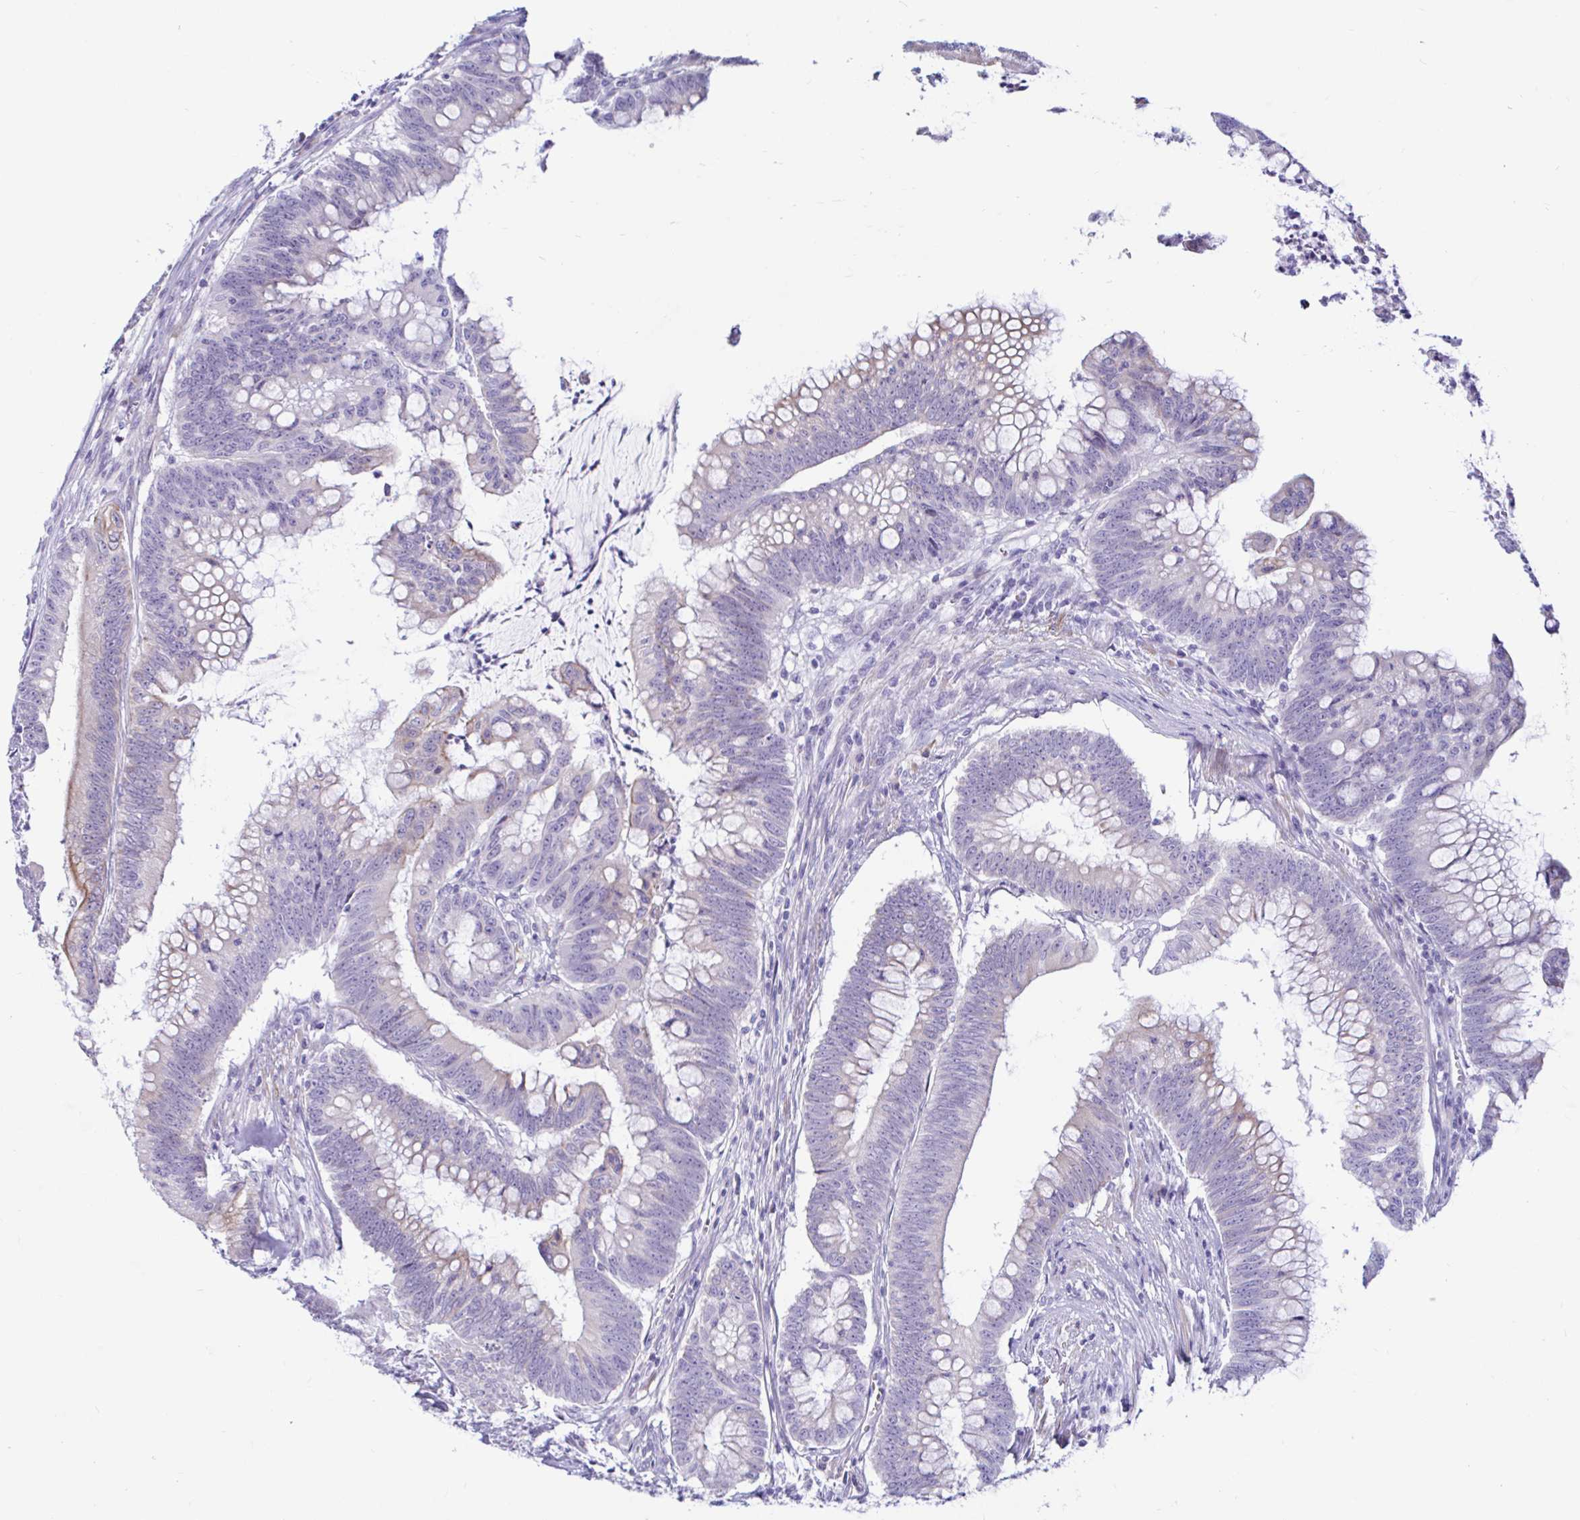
{"staining": {"intensity": "weak", "quantity": "<25%", "location": "cytoplasmic/membranous"}, "tissue": "colorectal cancer", "cell_type": "Tumor cells", "image_type": "cancer", "snomed": [{"axis": "morphology", "description": "Adenocarcinoma, NOS"}, {"axis": "topography", "description": "Colon"}], "caption": "Immunohistochemistry (IHC) of human colorectal cancer (adenocarcinoma) demonstrates no staining in tumor cells.", "gene": "NBPF3", "patient": {"sex": "male", "age": 62}}